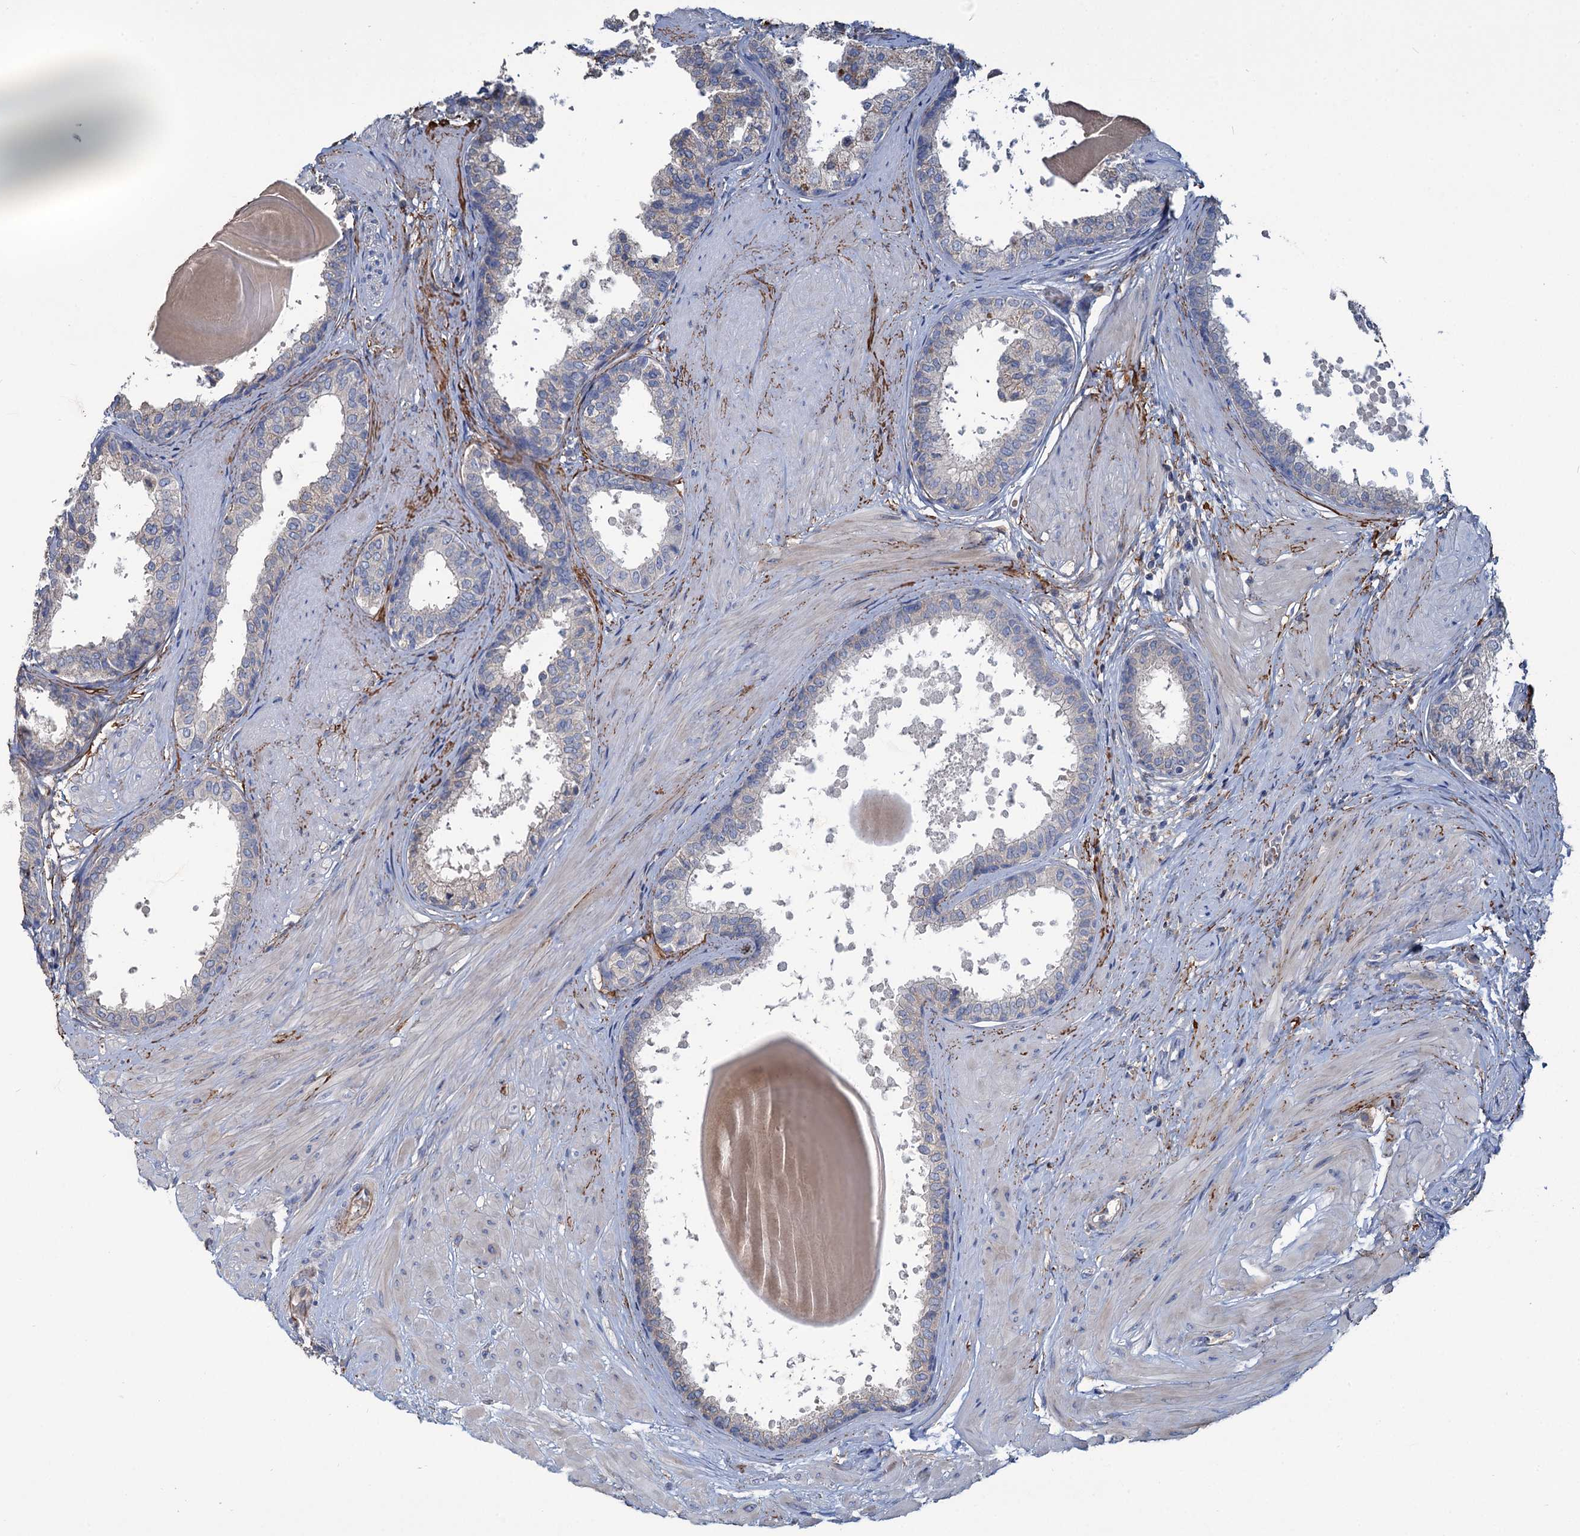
{"staining": {"intensity": "negative", "quantity": "none", "location": "none"}, "tissue": "prostate", "cell_type": "Glandular cells", "image_type": "normal", "snomed": [{"axis": "morphology", "description": "Normal tissue, NOS"}, {"axis": "topography", "description": "Prostate"}], "caption": "This is a image of immunohistochemistry (IHC) staining of benign prostate, which shows no staining in glandular cells. (DAB immunohistochemistry visualized using brightfield microscopy, high magnification).", "gene": "URAD", "patient": {"sex": "male", "age": 48}}